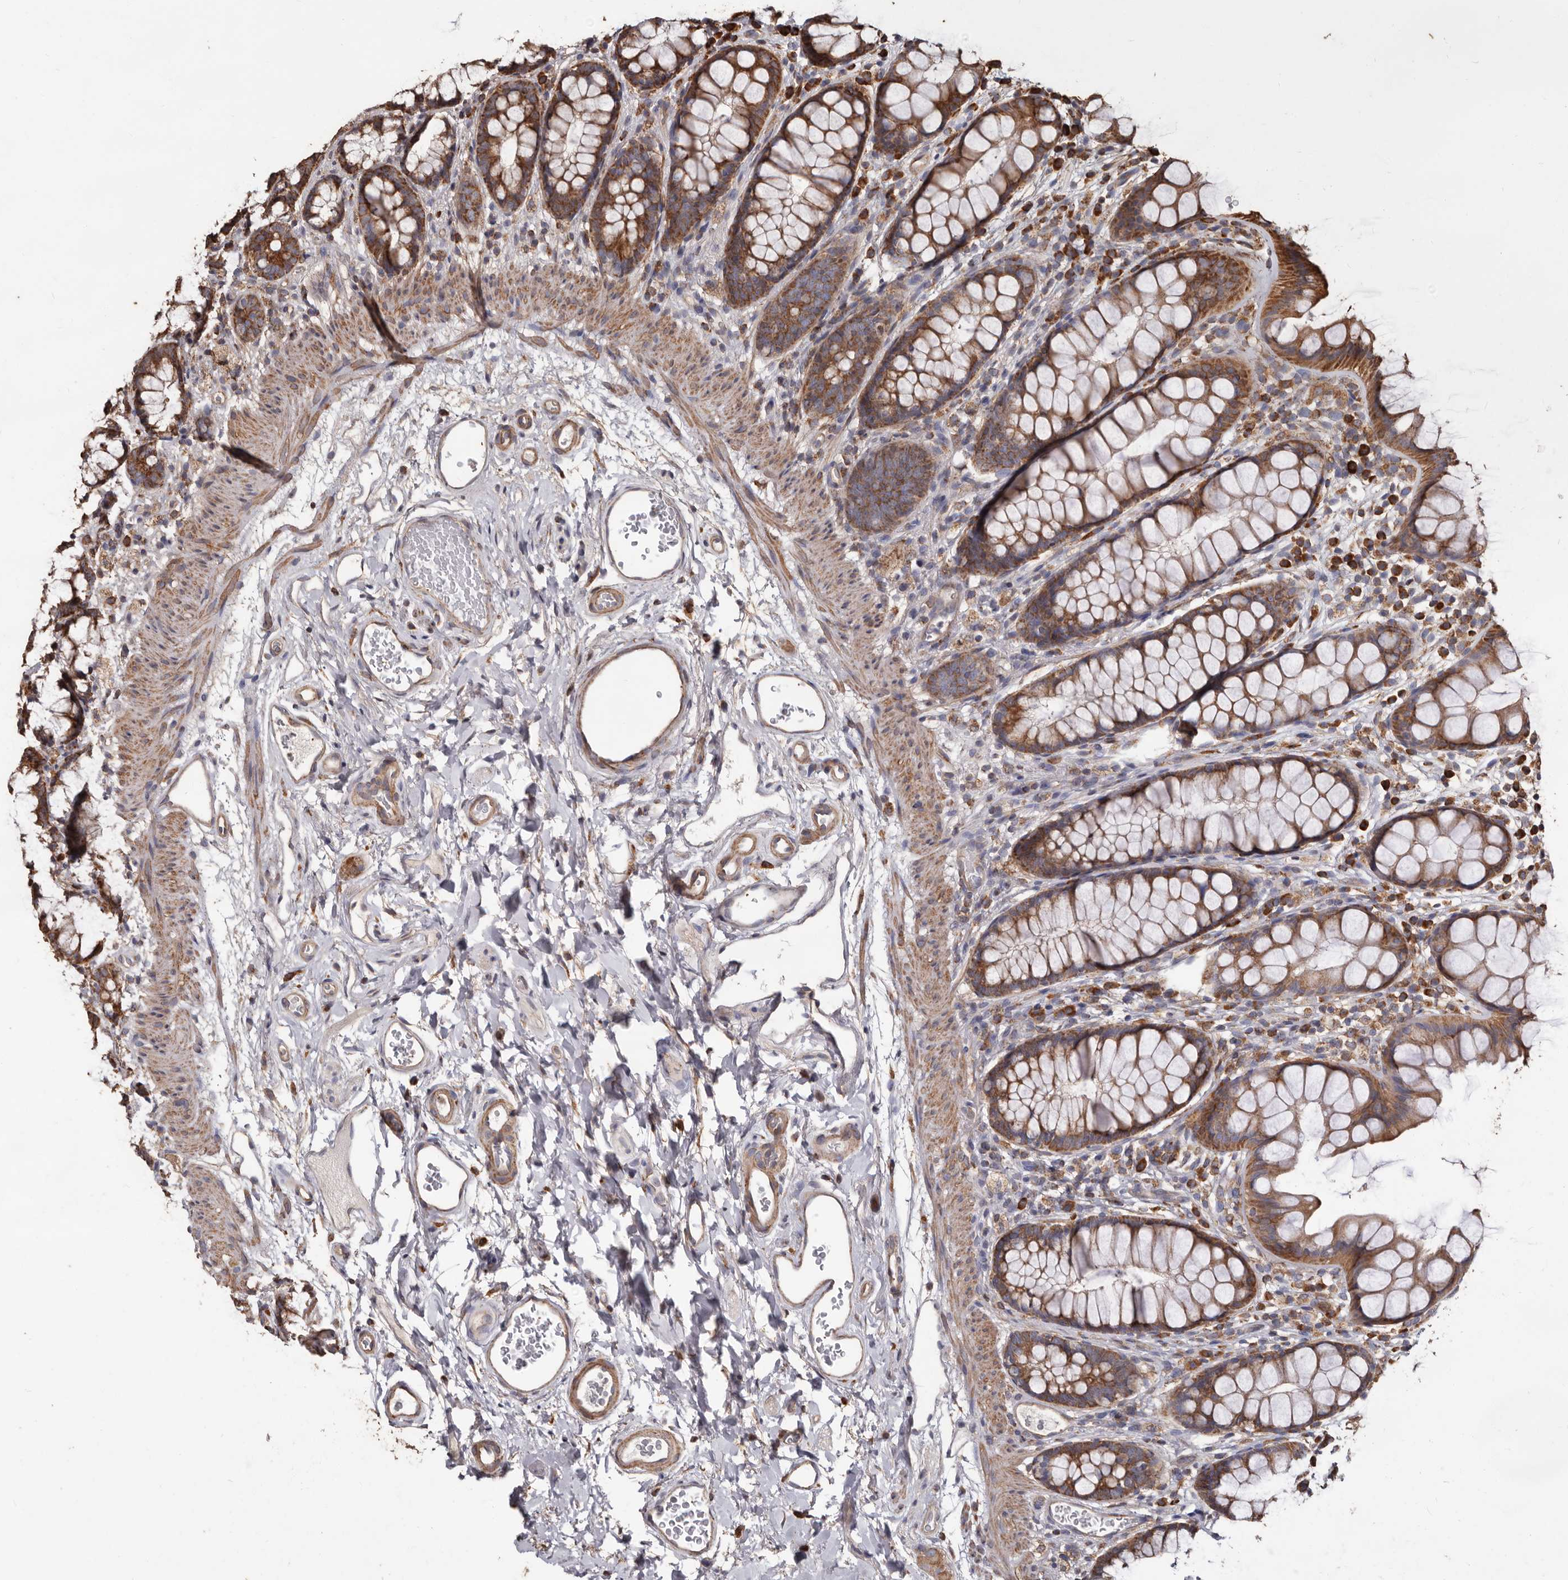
{"staining": {"intensity": "moderate", "quantity": ">75%", "location": "cytoplasmic/membranous"}, "tissue": "rectum", "cell_type": "Glandular cells", "image_type": "normal", "snomed": [{"axis": "morphology", "description": "Normal tissue, NOS"}, {"axis": "topography", "description": "Rectum"}], "caption": "The histopathology image shows staining of normal rectum, revealing moderate cytoplasmic/membranous protein expression (brown color) within glandular cells. The protein is shown in brown color, while the nuclei are stained blue.", "gene": "OSGIN2", "patient": {"sex": "female", "age": 65}}